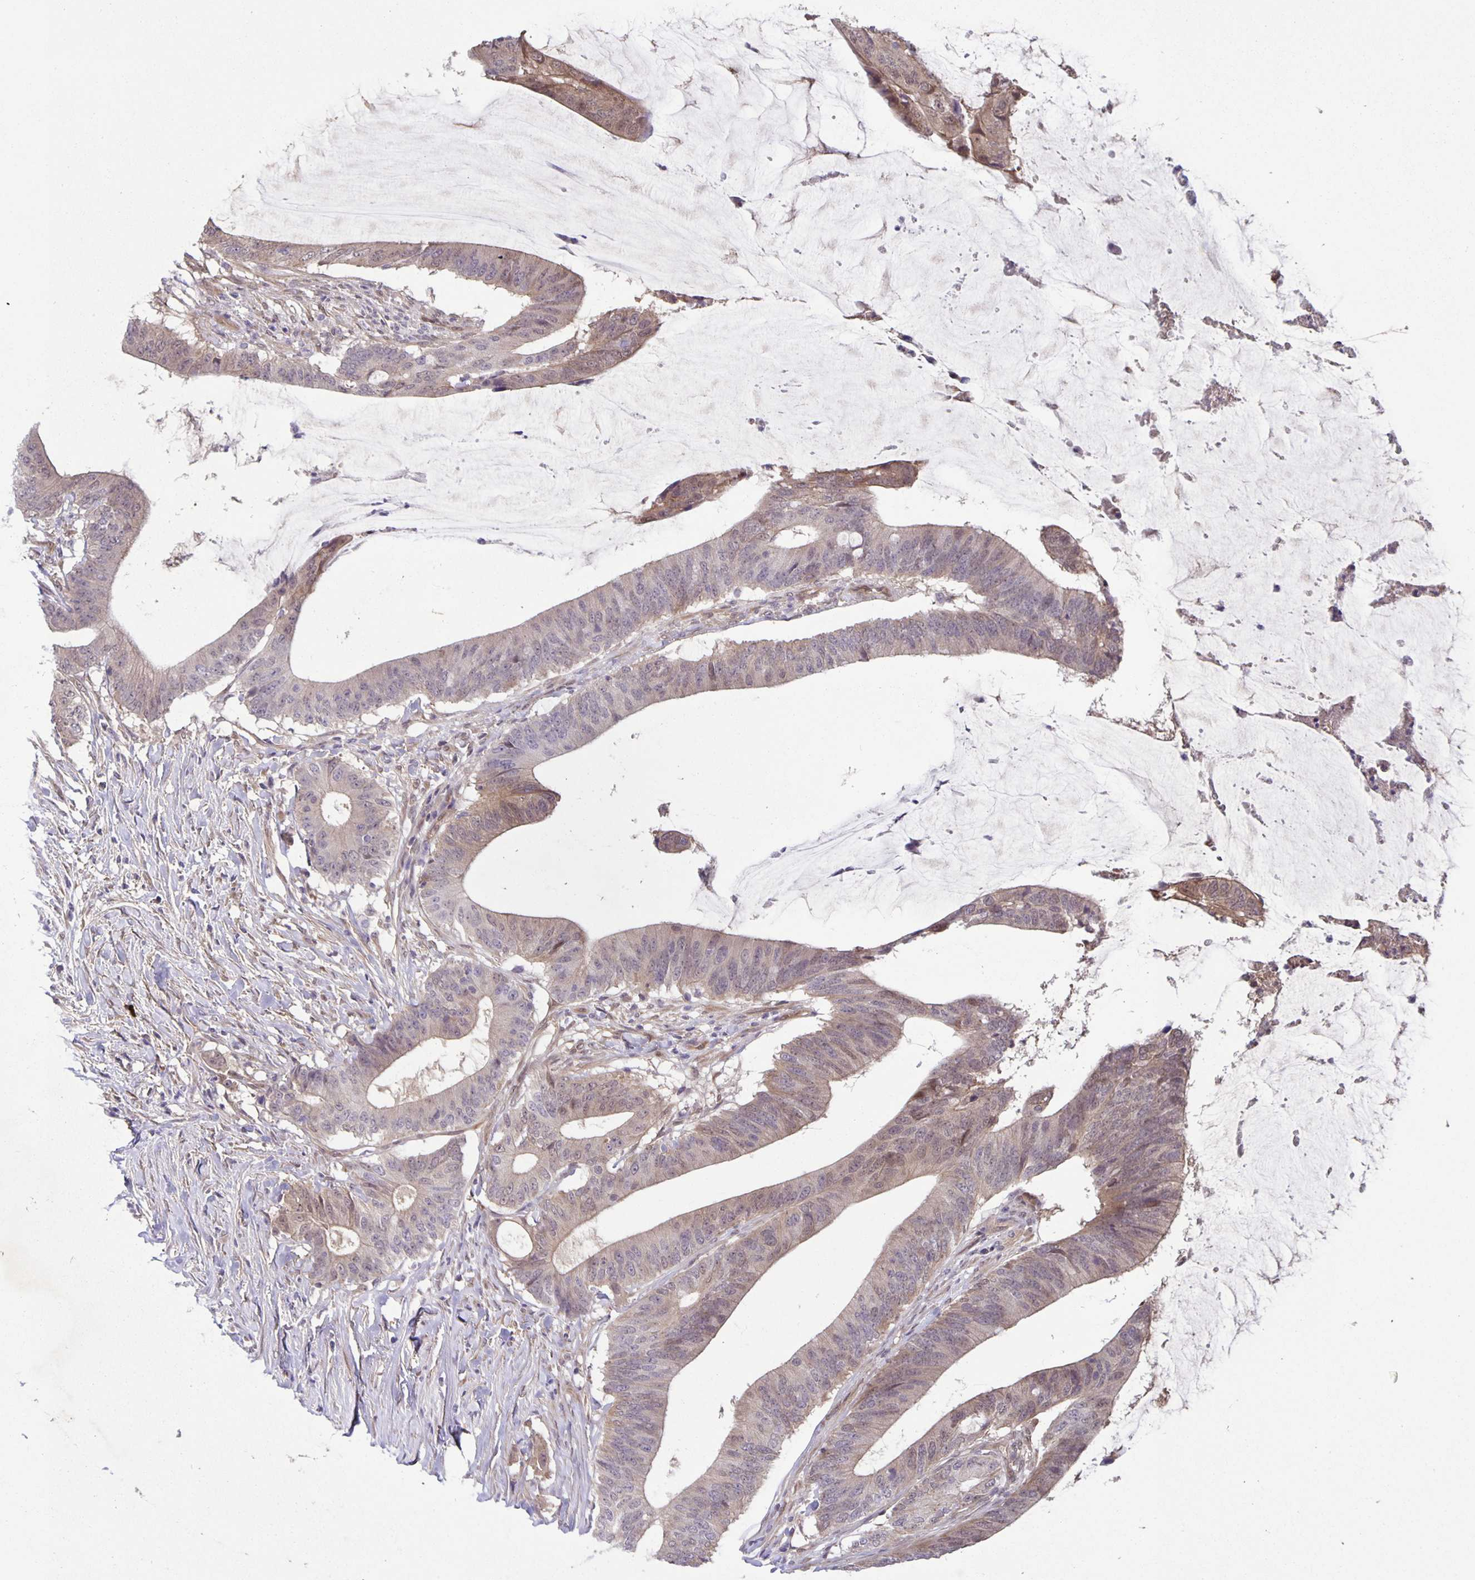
{"staining": {"intensity": "moderate", "quantity": "25%-75%", "location": "cytoplasmic/membranous"}, "tissue": "colorectal cancer", "cell_type": "Tumor cells", "image_type": "cancer", "snomed": [{"axis": "morphology", "description": "Adenocarcinoma, NOS"}, {"axis": "topography", "description": "Colon"}], "caption": "DAB (3,3'-diaminobenzidine) immunohistochemical staining of colorectal cancer exhibits moderate cytoplasmic/membranous protein positivity in about 25%-75% of tumor cells. The staining is performed using DAB (3,3'-diaminobenzidine) brown chromogen to label protein expression. The nuclei are counter-stained blue using hematoxylin.", "gene": "TAX1BP3", "patient": {"sex": "female", "age": 43}}